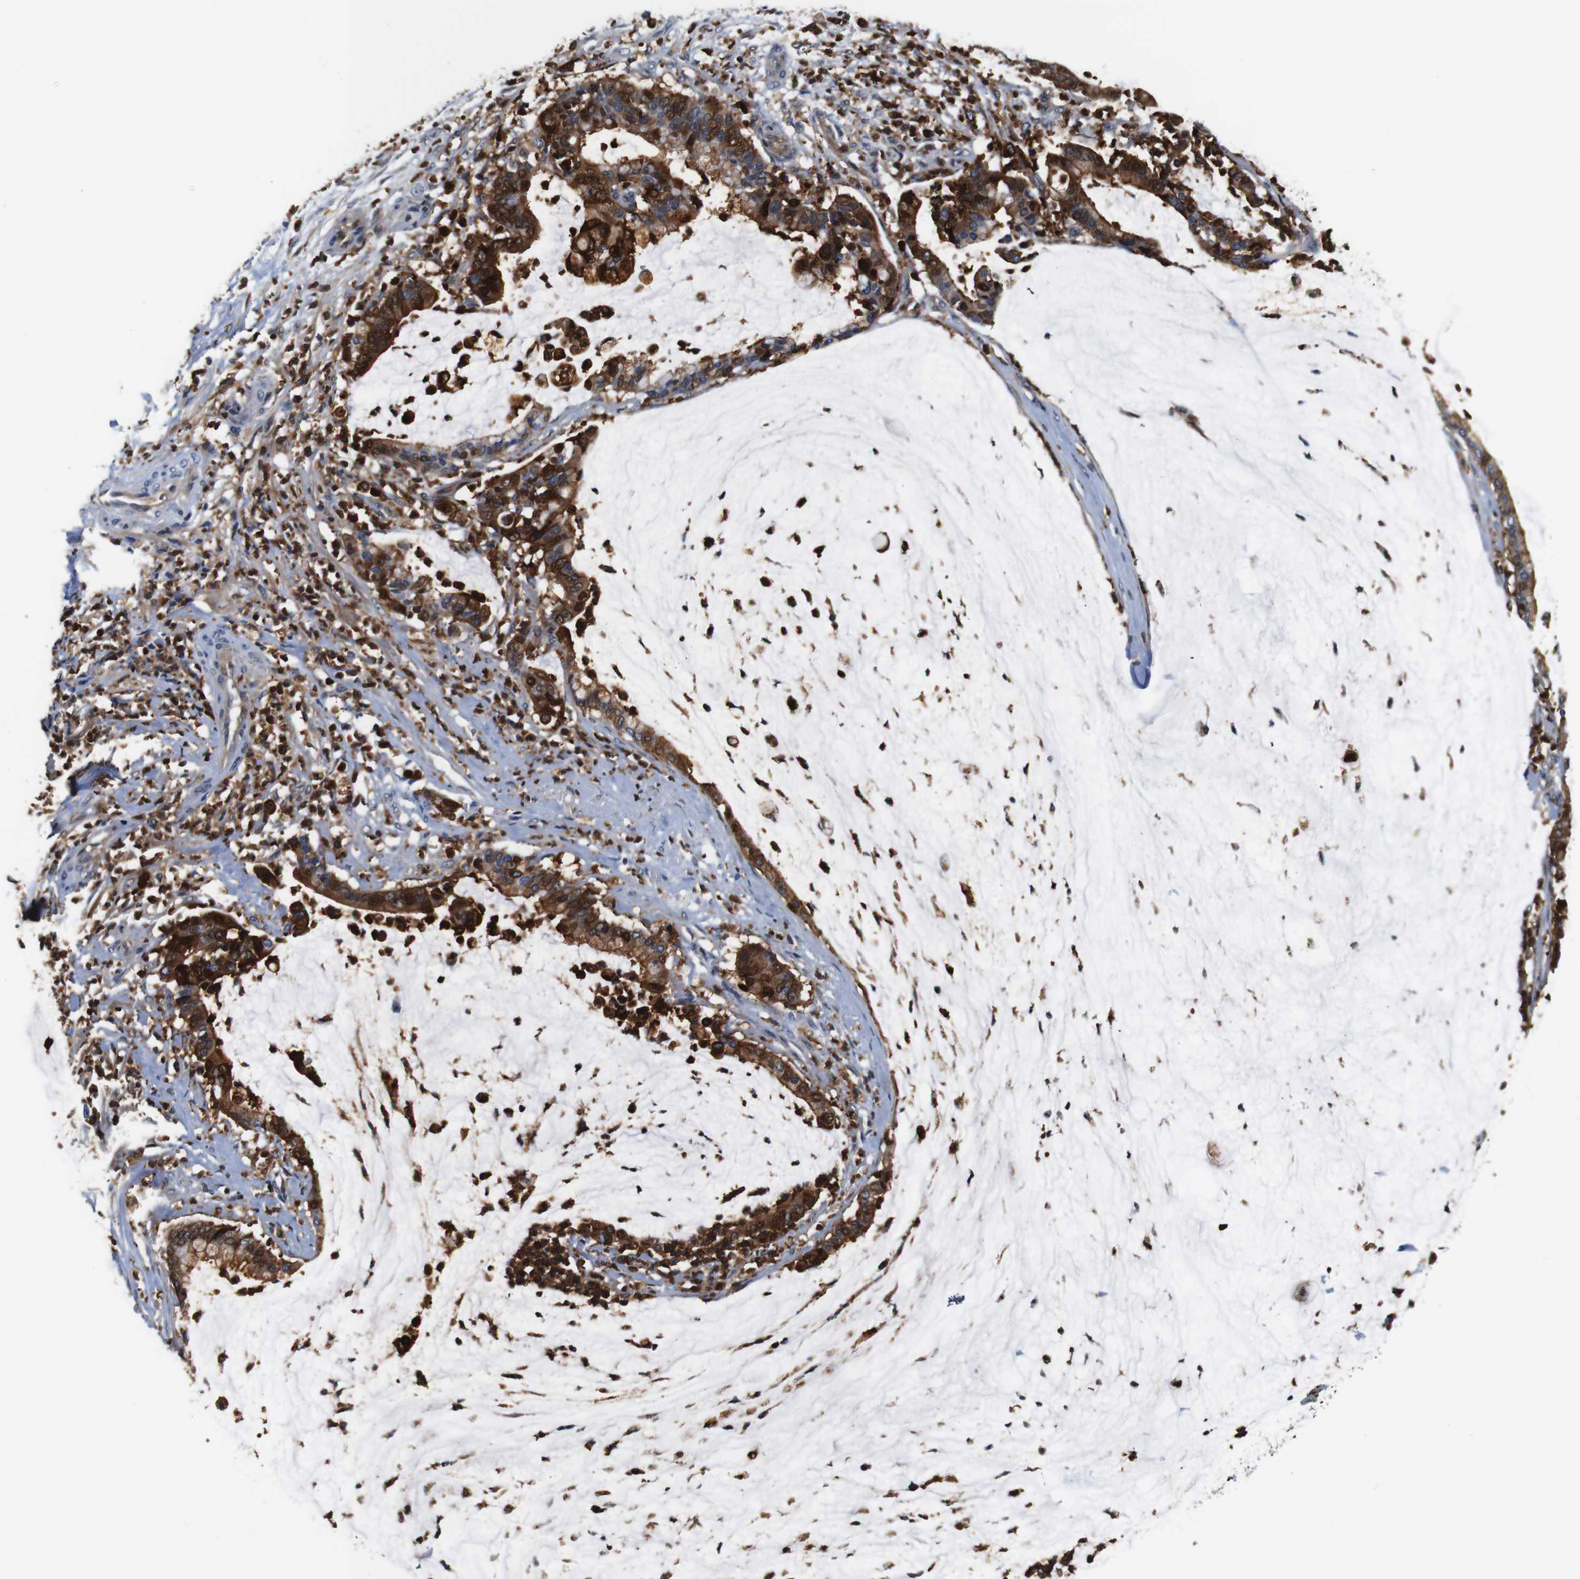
{"staining": {"intensity": "strong", "quantity": ">75%", "location": "cytoplasmic/membranous,nuclear"}, "tissue": "pancreatic cancer", "cell_type": "Tumor cells", "image_type": "cancer", "snomed": [{"axis": "morphology", "description": "Adenocarcinoma, NOS"}, {"axis": "topography", "description": "Pancreas"}], "caption": "The photomicrograph shows a brown stain indicating the presence of a protein in the cytoplasmic/membranous and nuclear of tumor cells in pancreatic cancer (adenocarcinoma).", "gene": "ANXA1", "patient": {"sex": "male", "age": 41}}